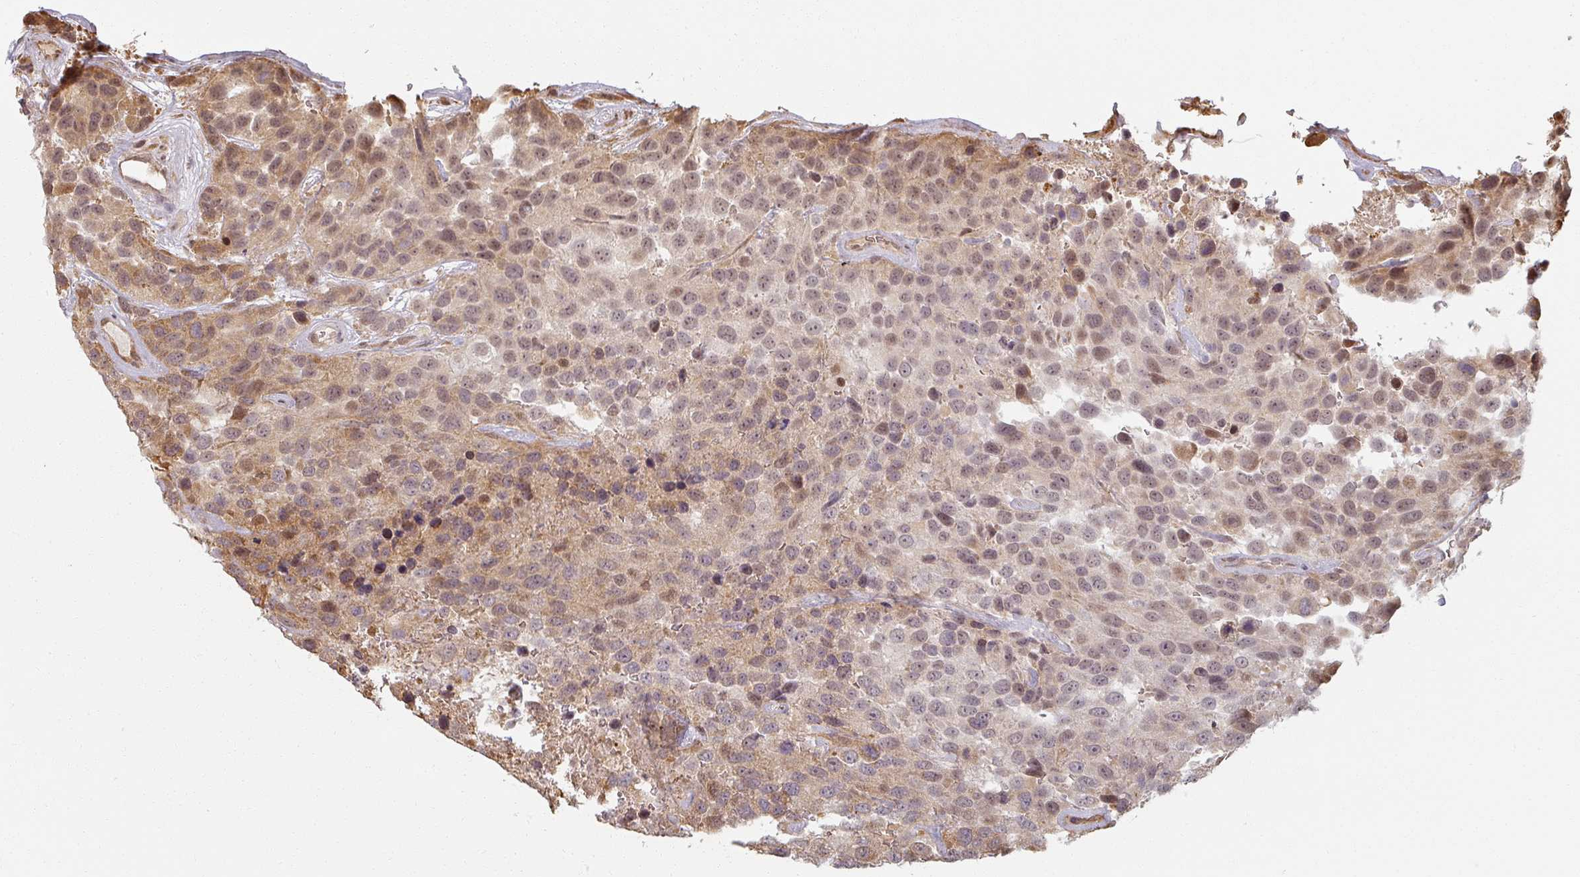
{"staining": {"intensity": "moderate", "quantity": "25%-75%", "location": "cytoplasmic/membranous,nuclear"}, "tissue": "urothelial cancer", "cell_type": "Tumor cells", "image_type": "cancer", "snomed": [{"axis": "morphology", "description": "Urothelial carcinoma, High grade"}, {"axis": "topography", "description": "Urinary bladder"}], "caption": "Protein staining shows moderate cytoplasmic/membranous and nuclear staining in about 25%-75% of tumor cells in urothelial carcinoma (high-grade).", "gene": "MED19", "patient": {"sex": "female", "age": 70}}